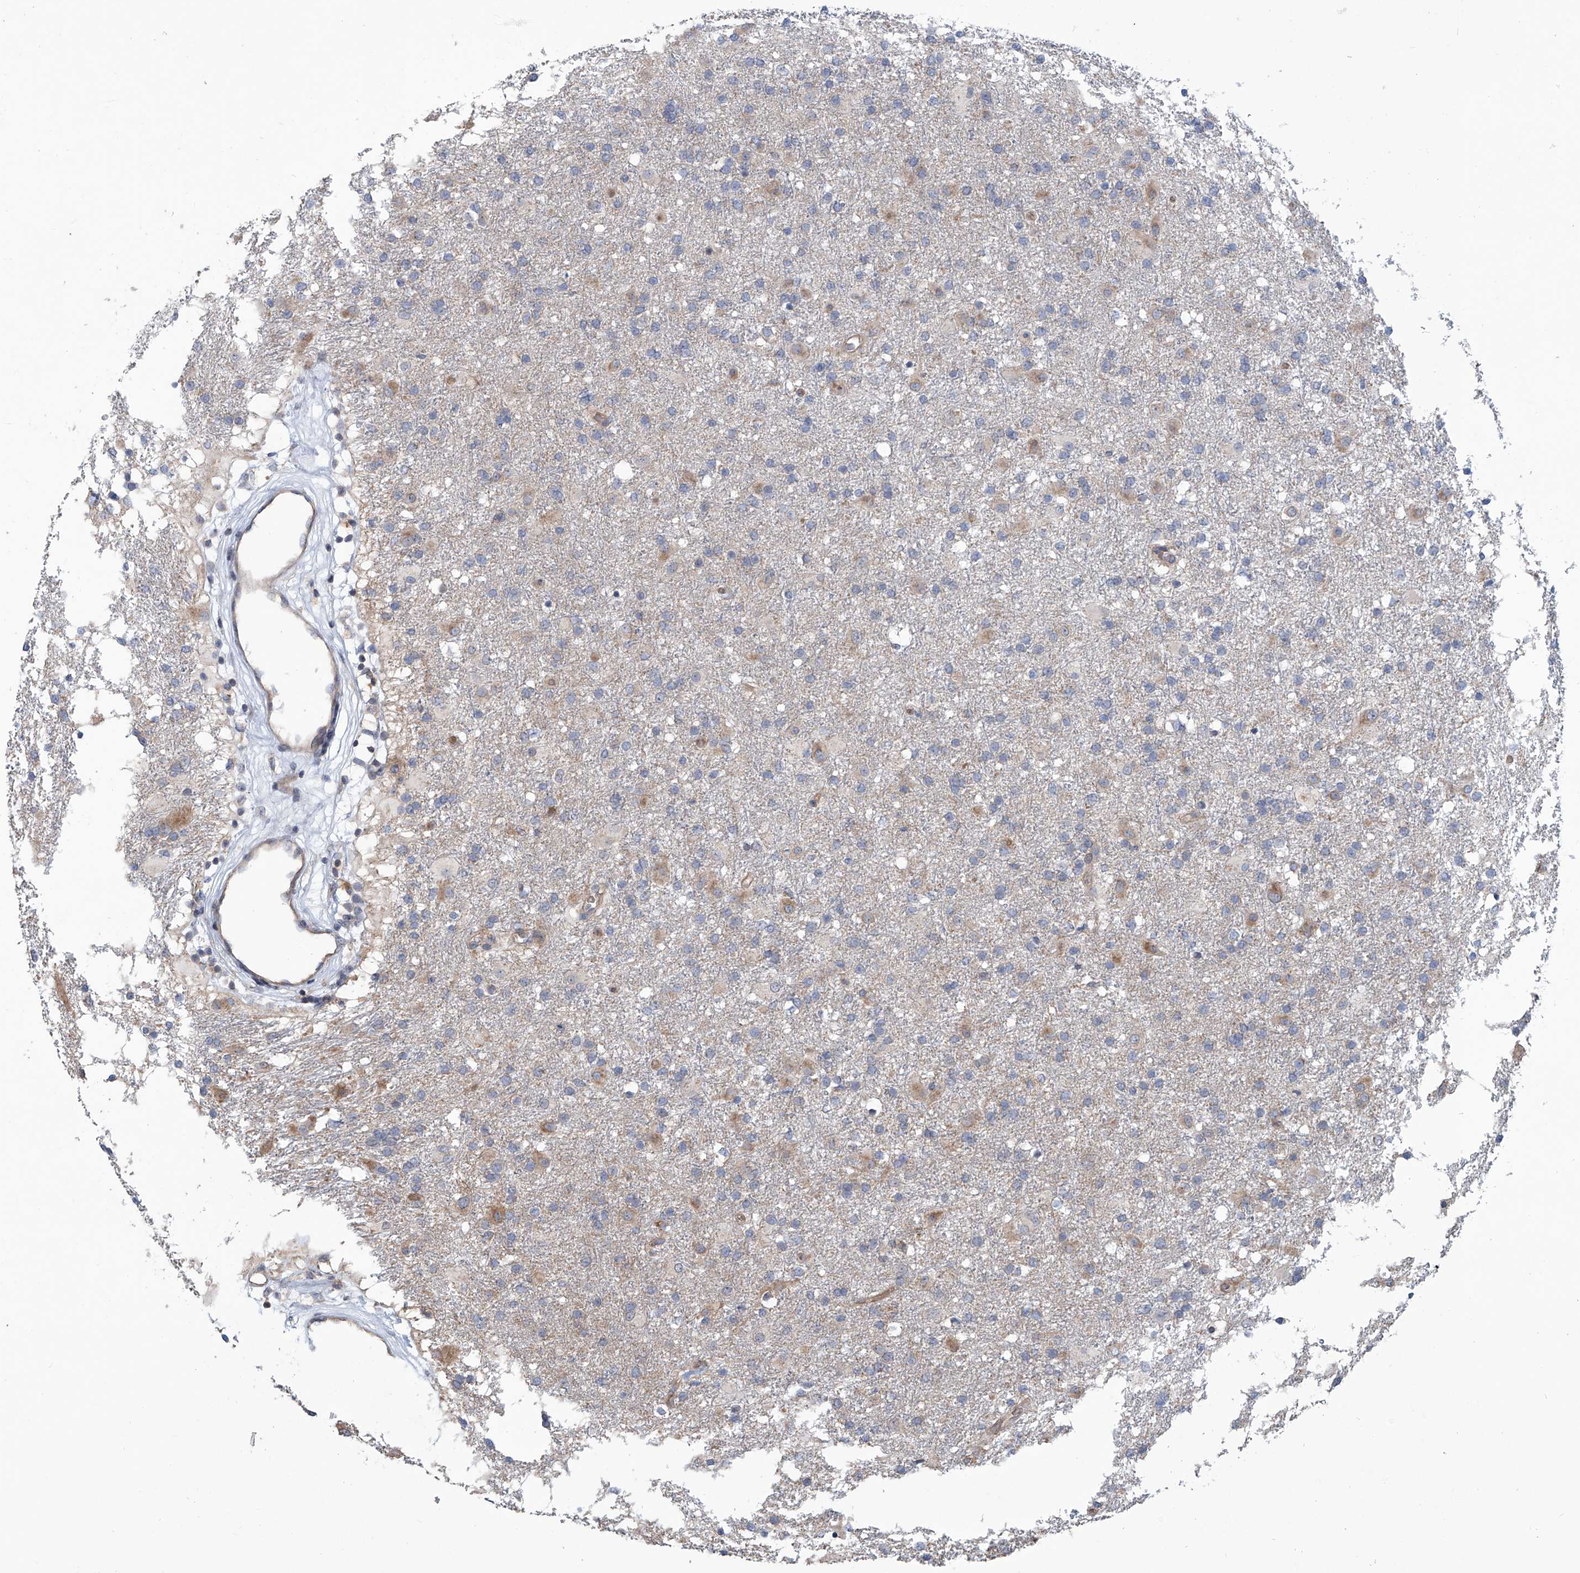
{"staining": {"intensity": "negative", "quantity": "none", "location": "none"}, "tissue": "glioma", "cell_type": "Tumor cells", "image_type": "cancer", "snomed": [{"axis": "morphology", "description": "Glioma, malignant, Low grade"}, {"axis": "topography", "description": "Brain"}], "caption": "High power microscopy histopathology image of an IHC photomicrograph of glioma, revealing no significant staining in tumor cells. (Immunohistochemistry (ihc), brightfield microscopy, high magnification).", "gene": "EIF2D", "patient": {"sex": "male", "age": 65}}